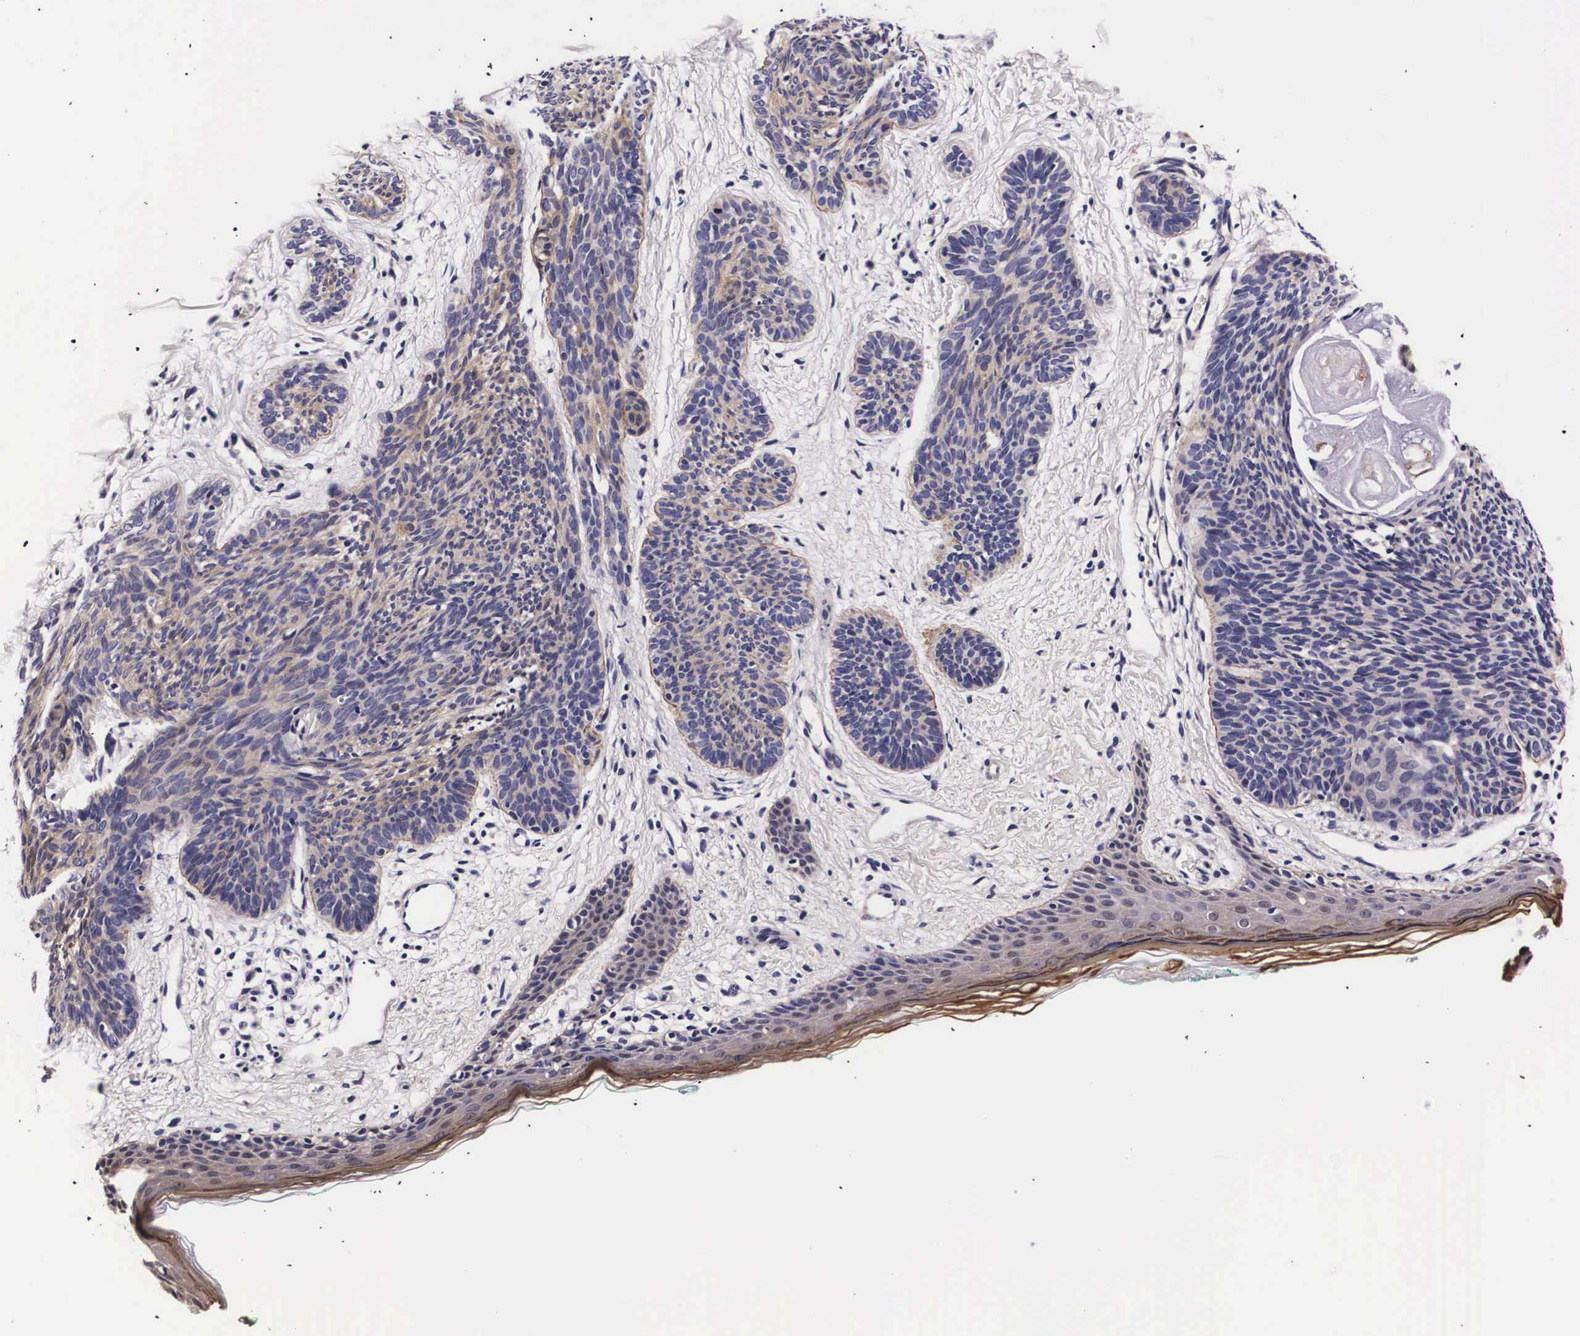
{"staining": {"intensity": "moderate", "quantity": "25%-75%", "location": "cytoplasmic/membranous"}, "tissue": "skin cancer", "cell_type": "Tumor cells", "image_type": "cancer", "snomed": [{"axis": "morphology", "description": "Basal cell carcinoma"}, {"axis": "topography", "description": "Skin"}], "caption": "Basal cell carcinoma (skin) tissue shows moderate cytoplasmic/membranous positivity in about 25%-75% of tumor cells, visualized by immunohistochemistry.", "gene": "PHETA2", "patient": {"sex": "female", "age": 81}}